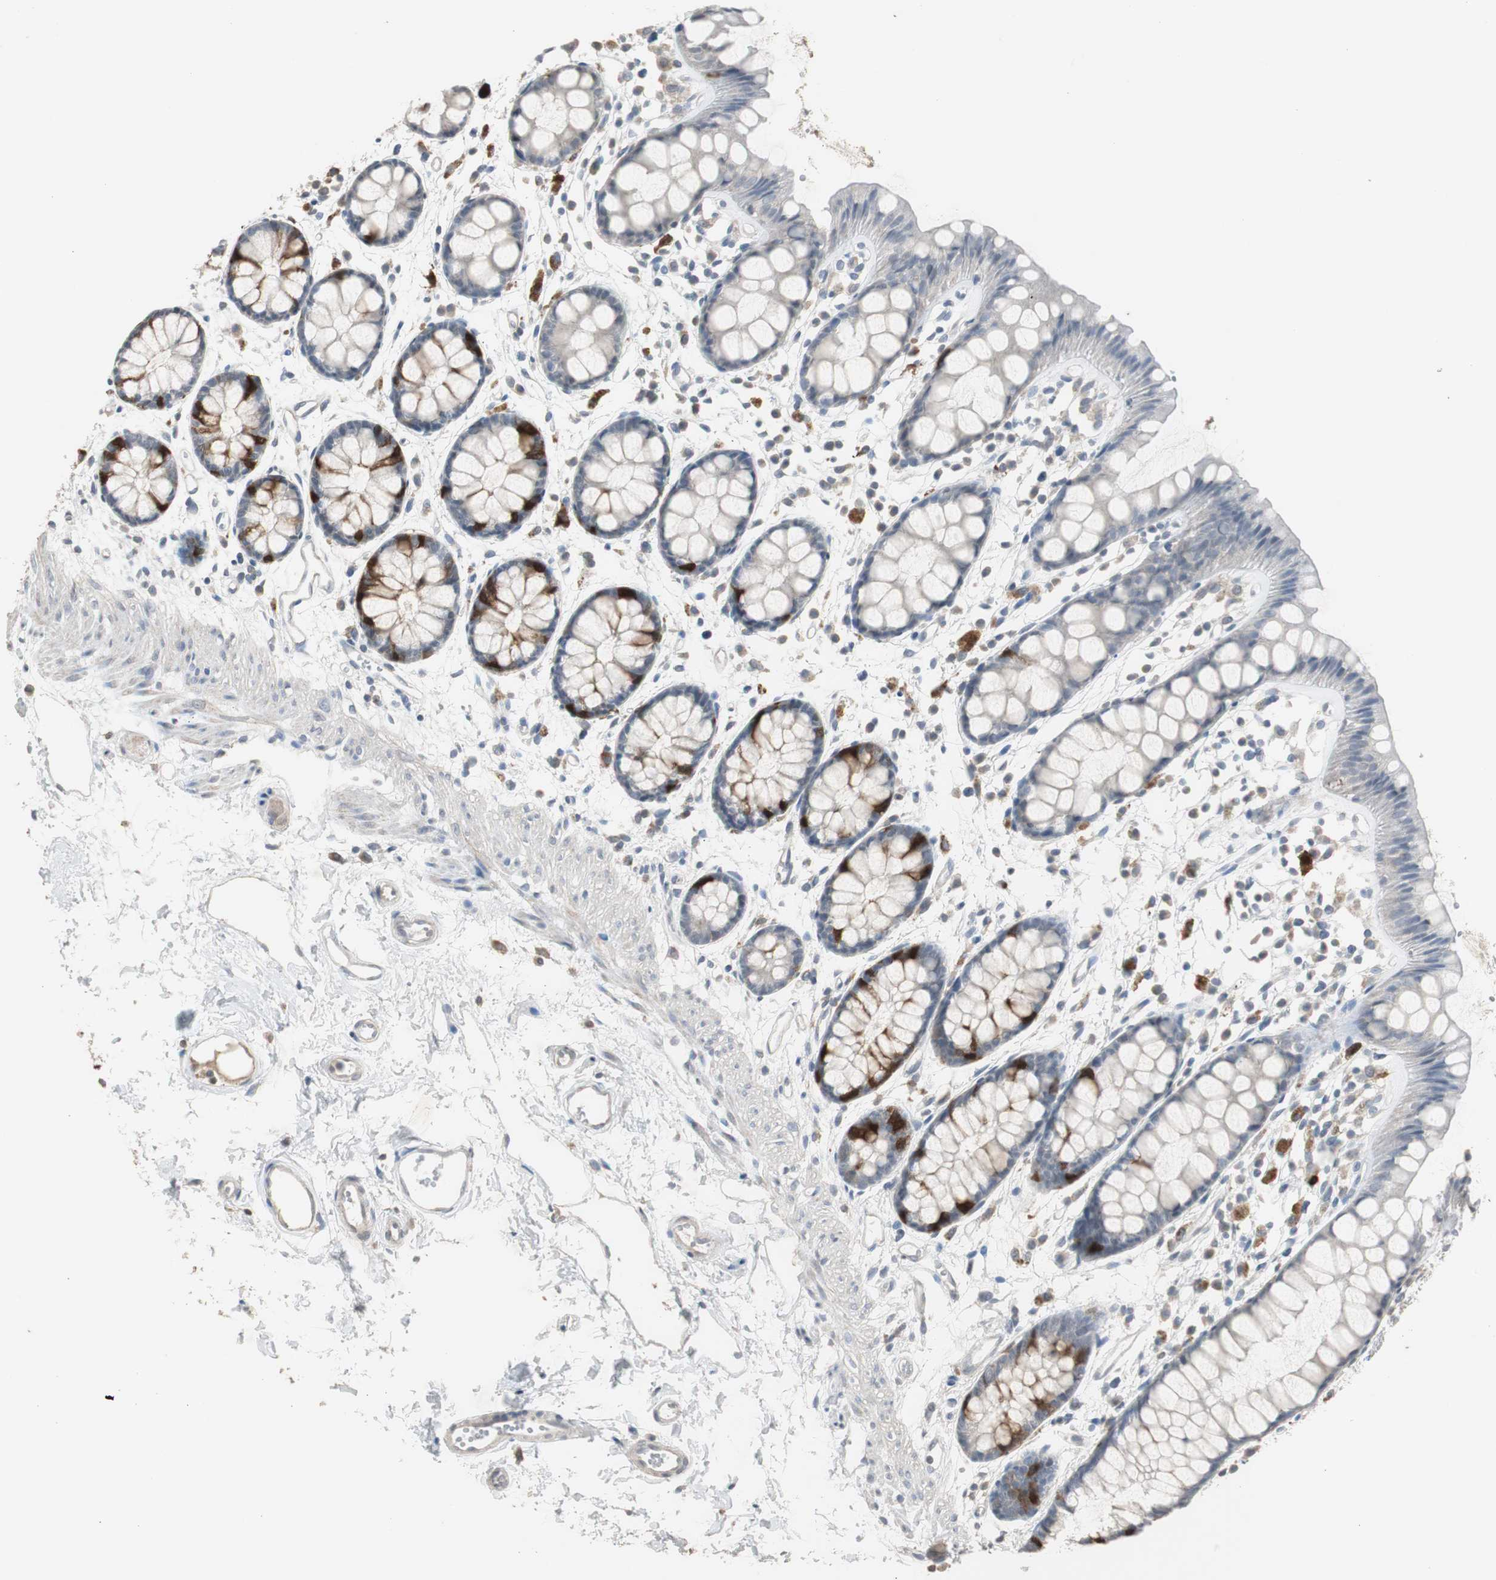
{"staining": {"intensity": "strong", "quantity": "25%-75%", "location": "cytoplasmic/membranous"}, "tissue": "rectum", "cell_type": "Glandular cells", "image_type": "normal", "snomed": [{"axis": "morphology", "description": "Normal tissue, NOS"}, {"axis": "topography", "description": "Rectum"}], "caption": "Glandular cells show high levels of strong cytoplasmic/membranous expression in approximately 25%-75% of cells in unremarkable rectum. The staining is performed using DAB brown chromogen to label protein expression. The nuclei are counter-stained blue using hematoxylin.", "gene": "TK1", "patient": {"sex": "female", "age": 66}}